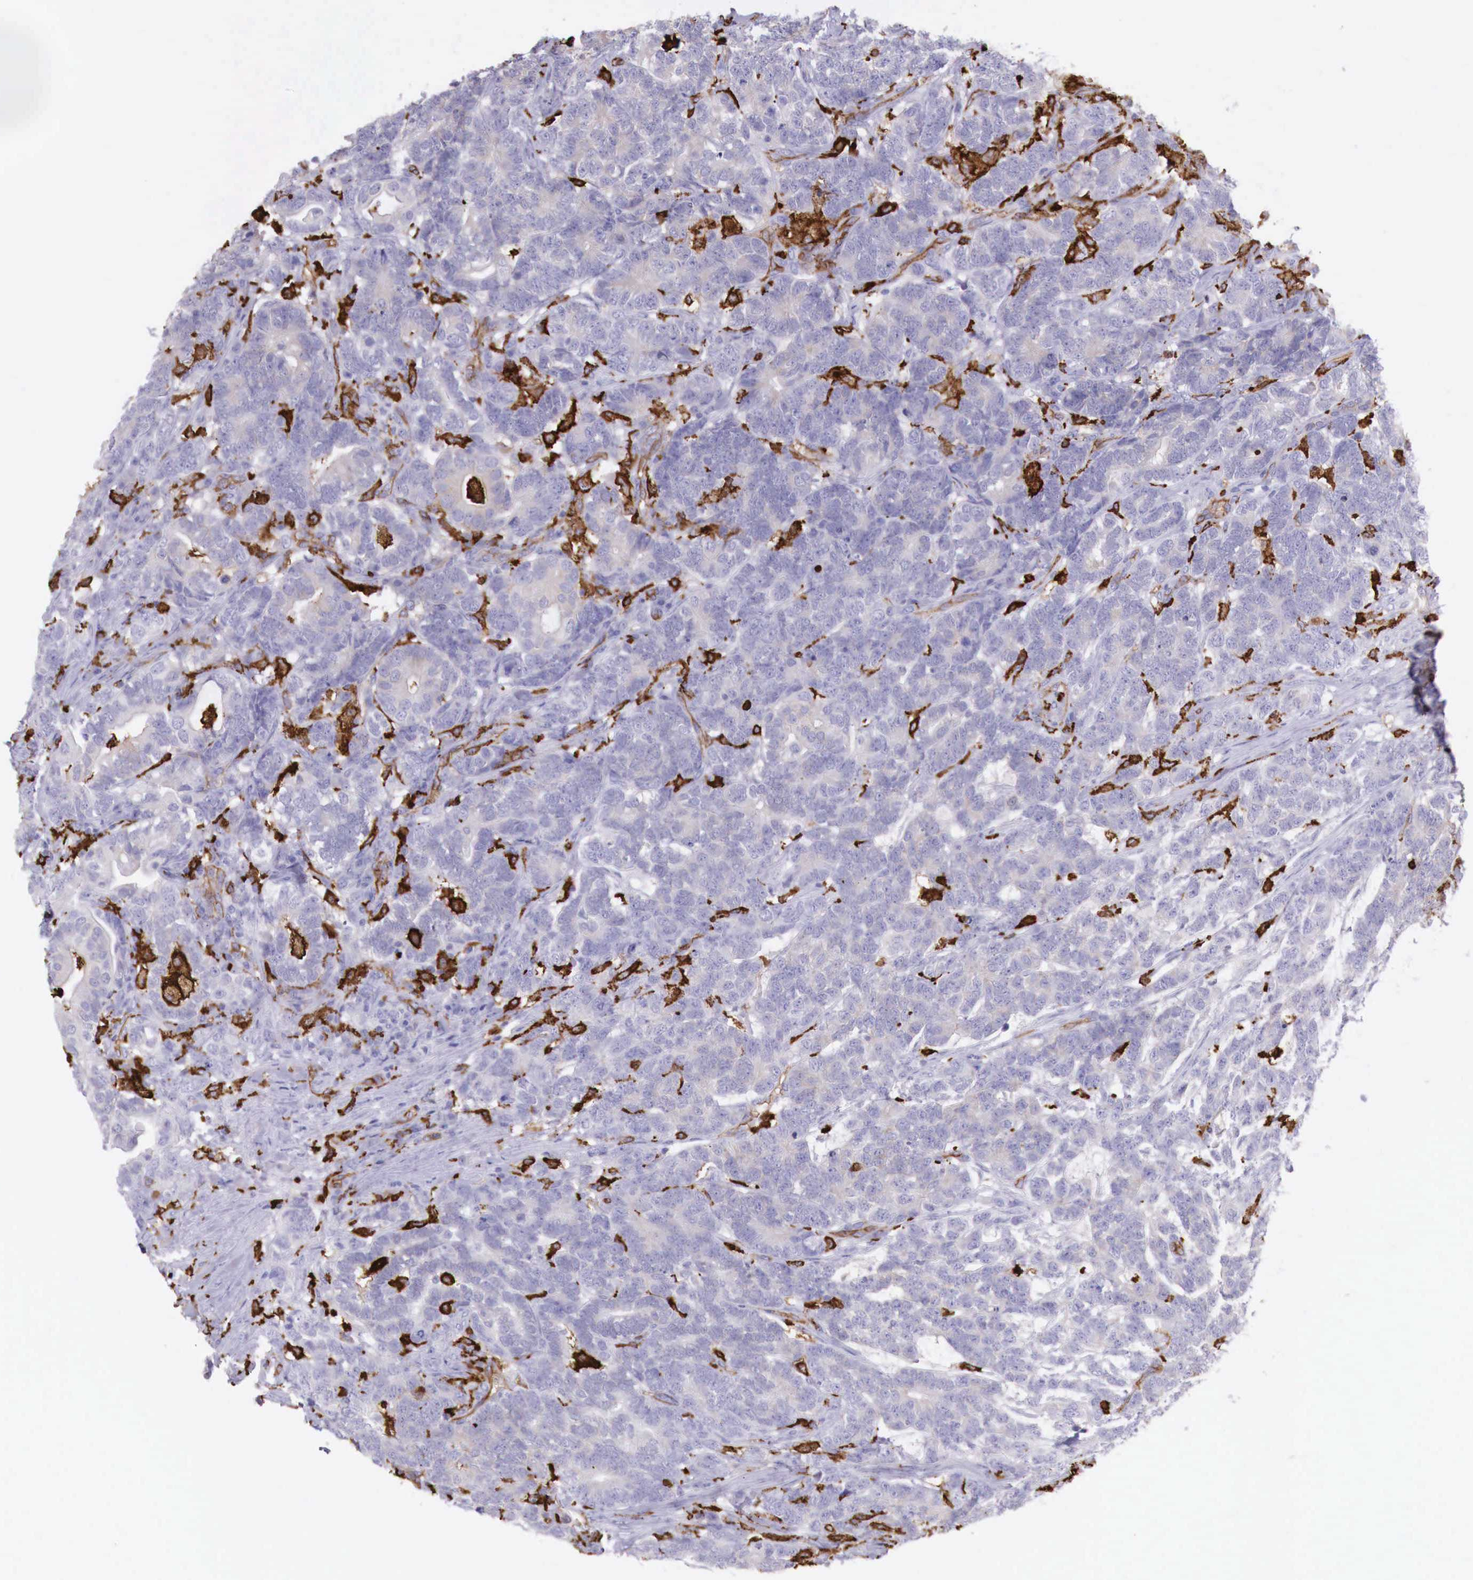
{"staining": {"intensity": "negative", "quantity": "none", "location": "none"}, "tissue": "testis cancer", "cell_type": "Tumor cells", "image_type": "cancer", "snomed": [{"axis": "morphology", "description": "Carcinoma, Embryonal, NOS"}, {"axis": "topography", "description": "Testis"}], "caption": "High magnification brightfield microscopy of testis cancer stained with DAB (brown) and counterstained with hematoxylin (blue): tumor cells show no significant staining. The staining is performed using DAB (3,3'-diaminobenzidine) brown chromogen with nuclei counter-stained in using hematoxylin.", "gene": "MSR1", "patient": {"sex": "male", "age": 26}}